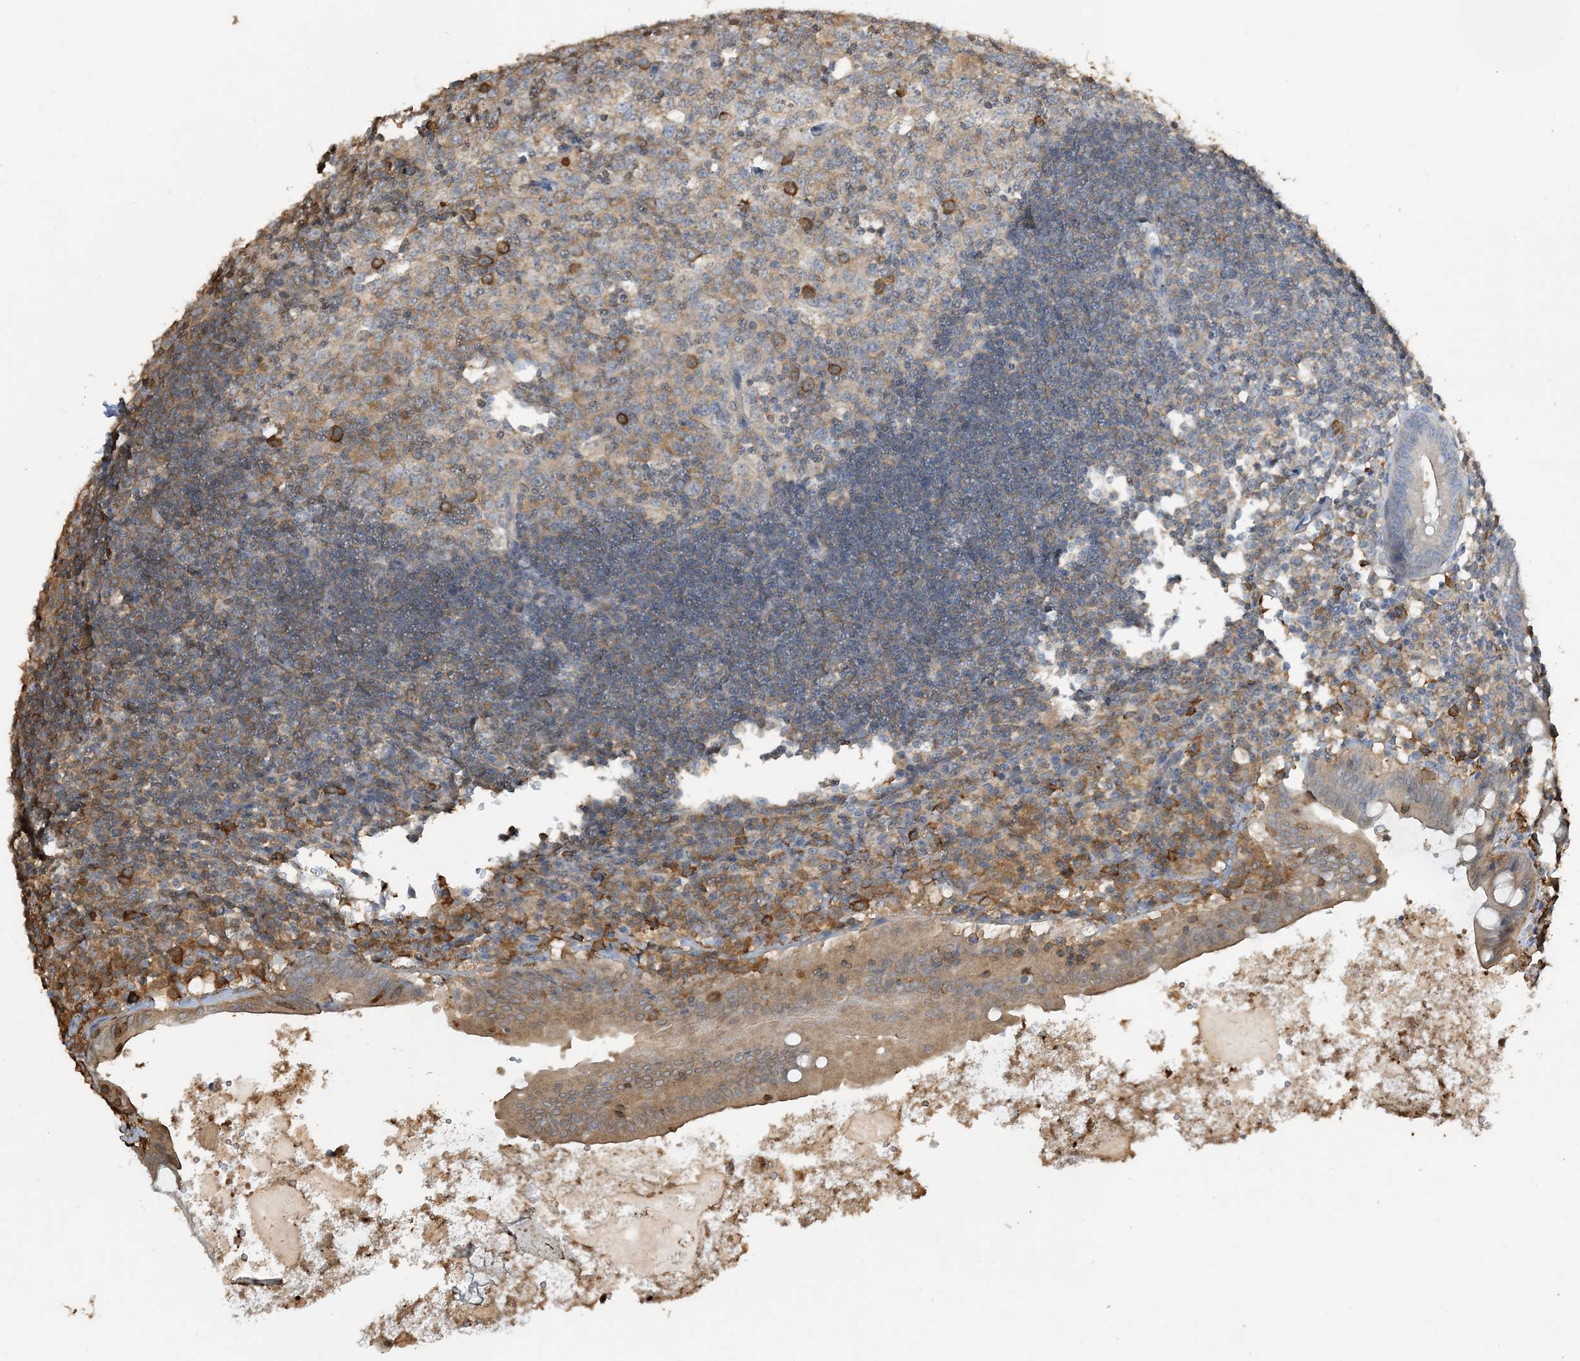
{"staining": {"intensity": "weak", "quantity": "25%-75%", "location": "cytoplasmic/membranous"}, "tissue": "appendix", "cell_type": "Glandular cells", "image_type": "normal", "snomed": [{"axis": "morphology", "description": "Normal tissue, NOS"}, {"axis": "topography", "description": "Appendix"}], "caption": "Normal appendix exhibits weak cytoplasmic/membranous positivity in approximately 25%-75% of glandular cells, visualized by immunohistochemistry. Nuclei are stained in blue.", "gene": "TMSB4X", "patient": {"sex": "female", "age": 54}}